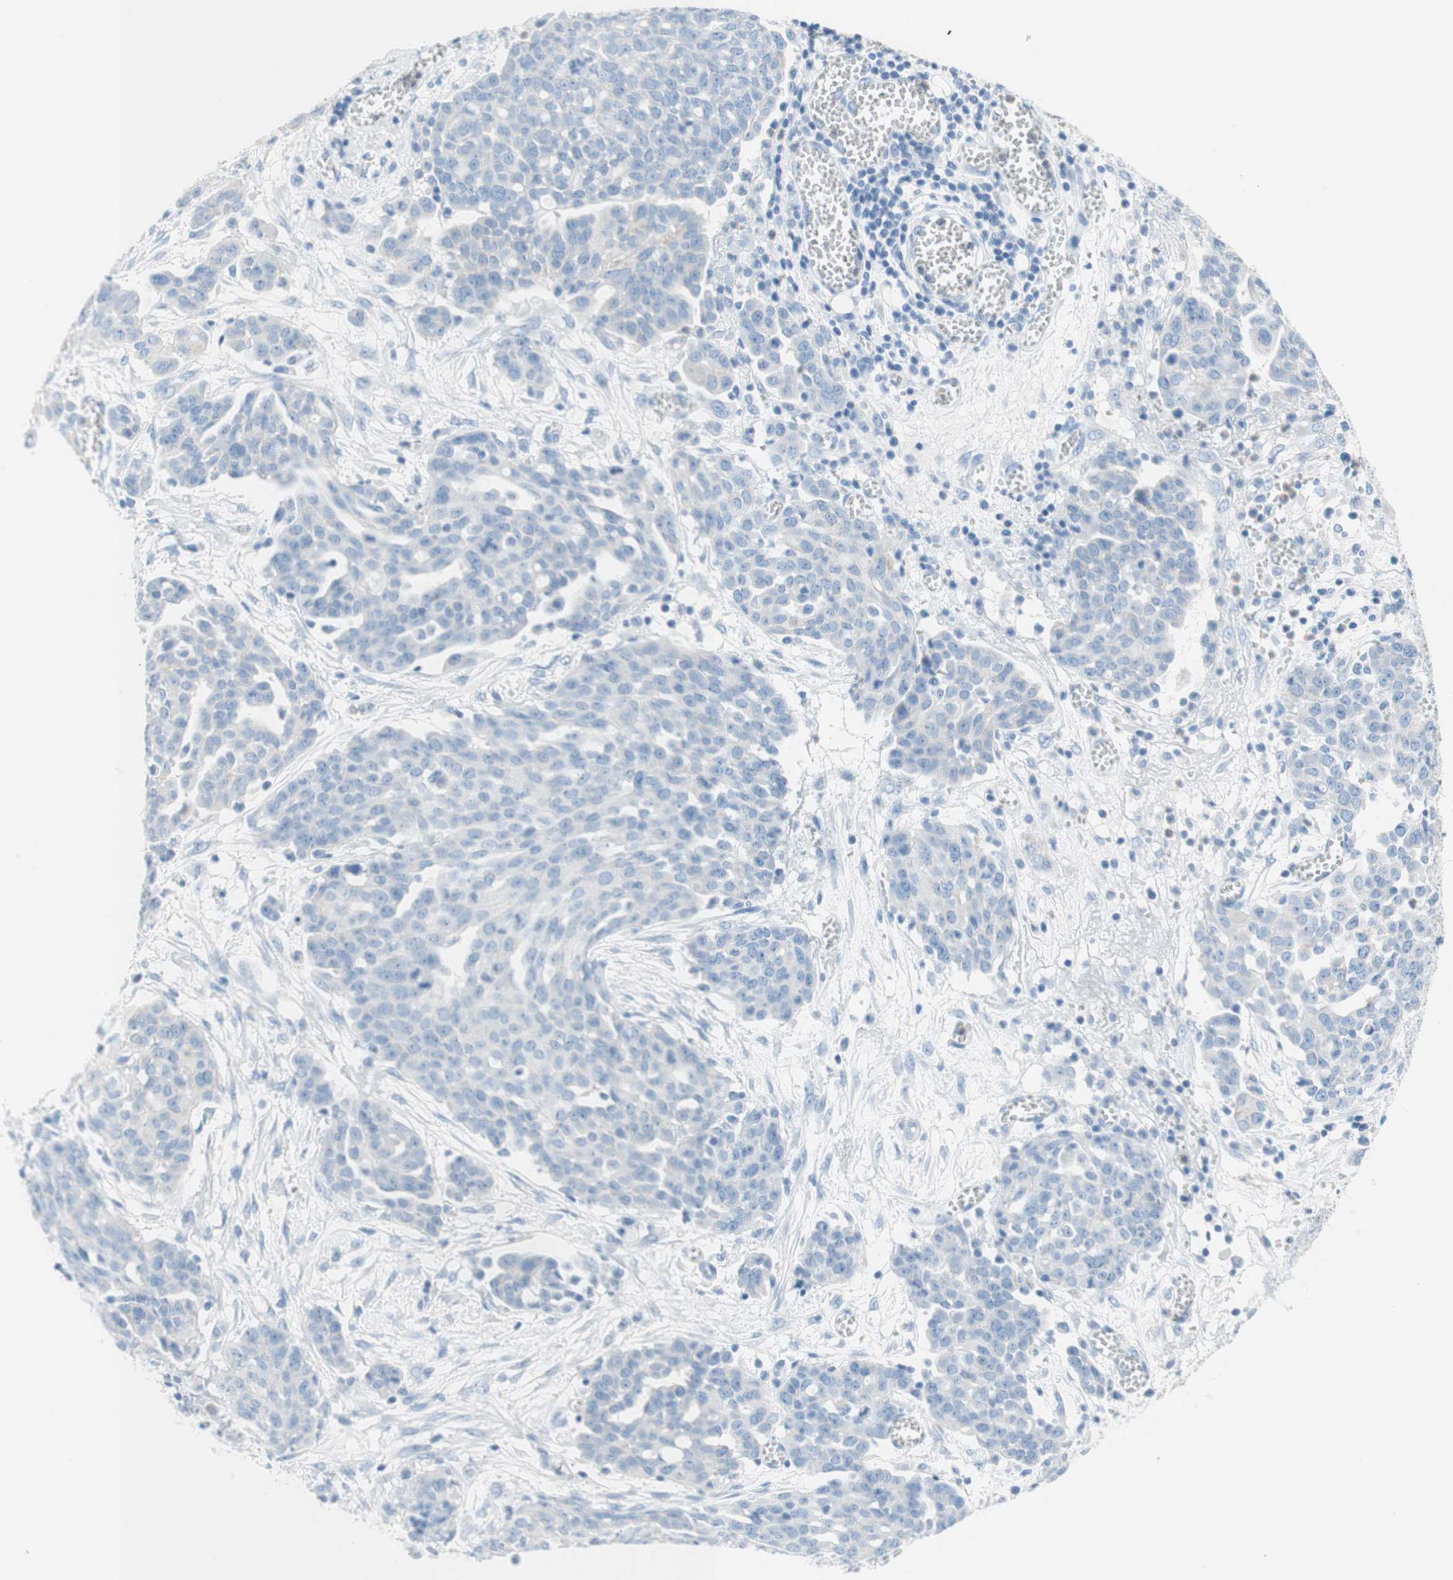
{"staining": {"intensity": "negative", "quantity": "none", "location": "none"}, "tissue": "ovarian cancer", "cell_type": "Tumor cells", "image_type": "cancer", "snomed": [{"axis": "morphology", "description": "Cystadenocarcinoma, serous, NOS"}, {"axis": "topography", "description": "Soft tissue"}, {"axis": "topography", "description": "Ovary"}], "caption": "Immunohistochemical staining of human ovarian serous cystadenocarcinoma displays no significant positivity in tumor cells.", "gene": "CEACAM1", "patient": {"sex": "female", "age": 57}}